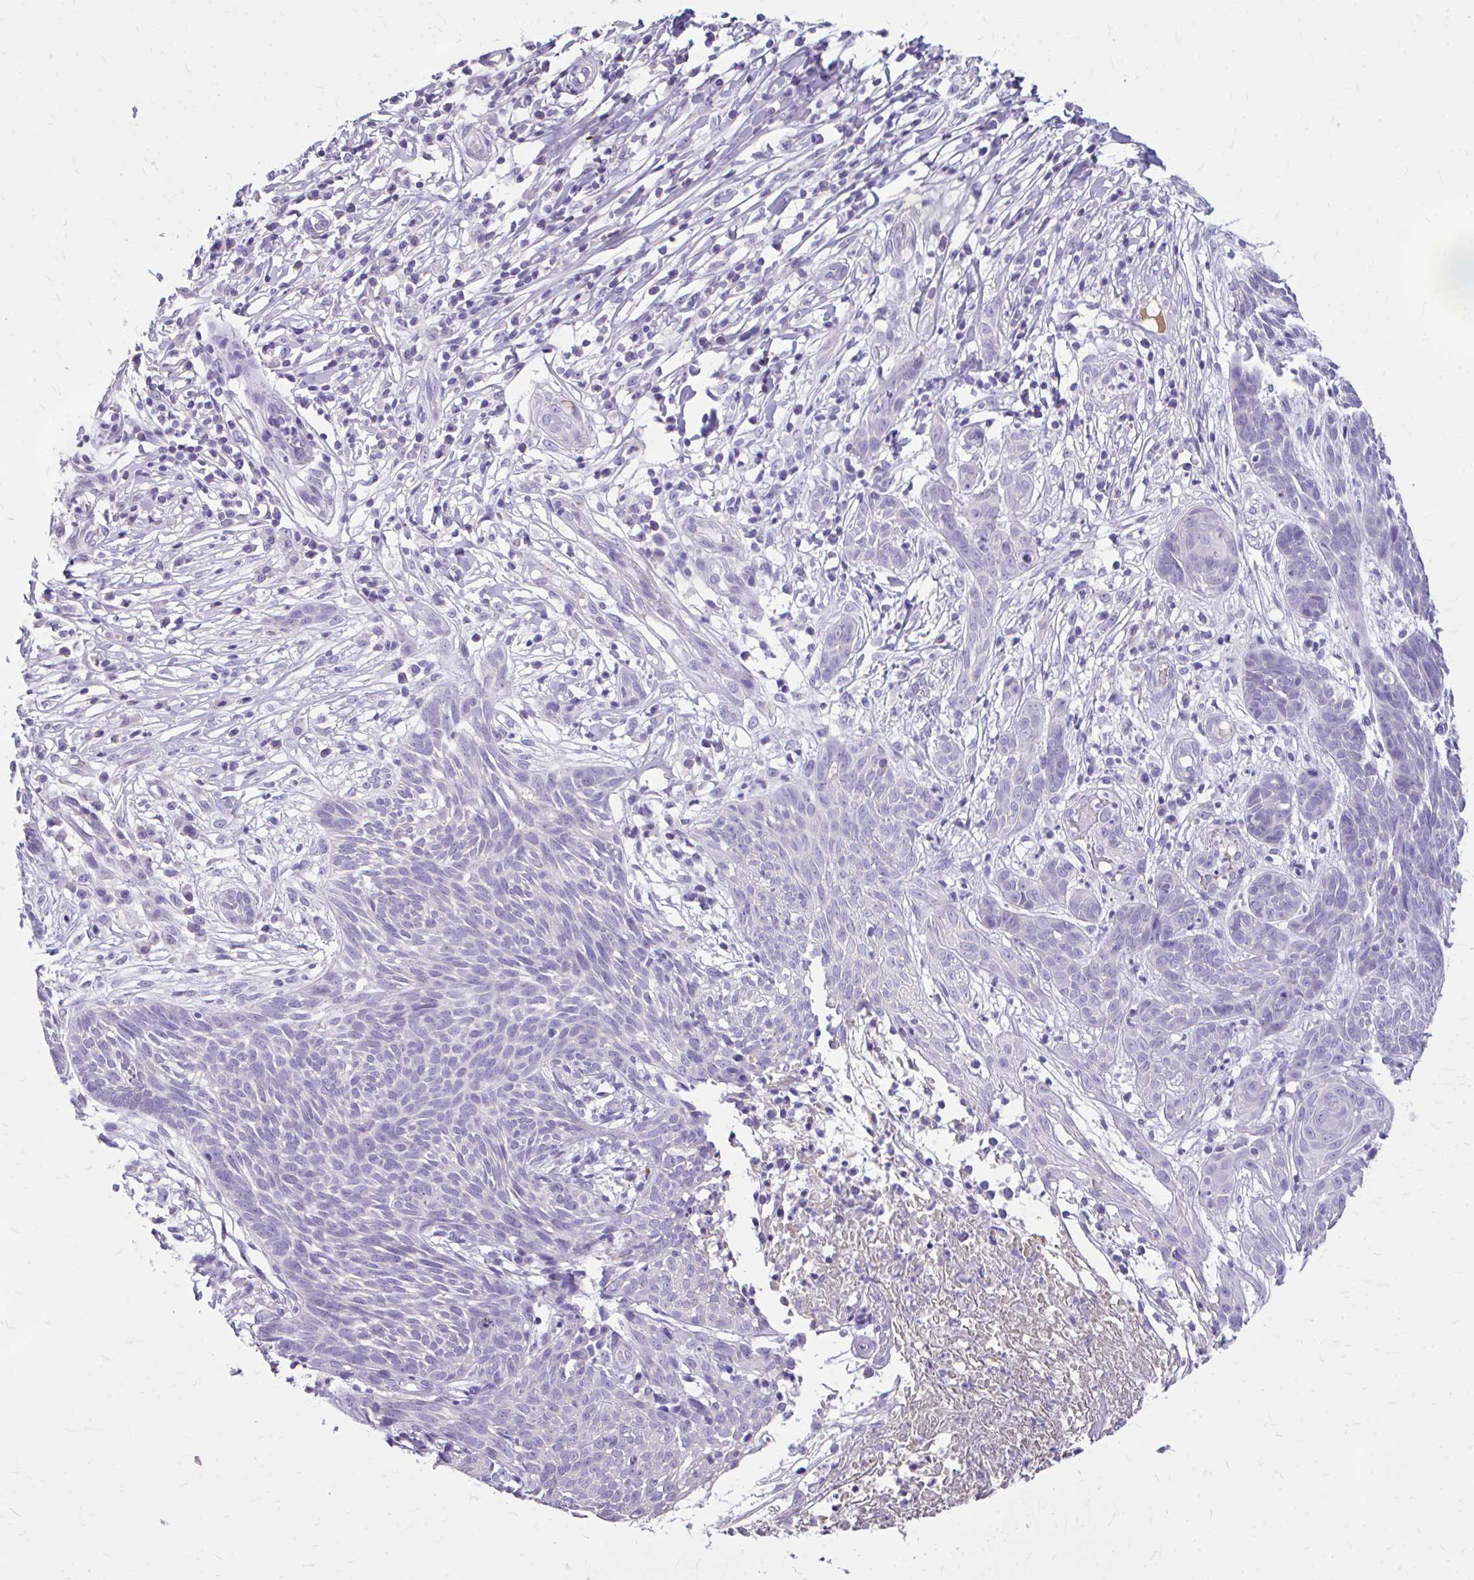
{"staining": {"intensity": "negative", "quantity": "none", "location": "none"}, "tissue": "skin cancer", "cell_type": "Tumor cells", "image_type": "cancer", "snomed": [{"axis": "morphology", "description": "Basal cell carcinoma"}, {"axis": "topography", "description": "Skin"}, {"axis": "topography", "description": "Skin, foot"}], "caption": "Tumor cells are negative for protein expression in human basal cell carcinoma (skin).", "gene": "CFH", "patient": {"sex": "female", "age": 86}}